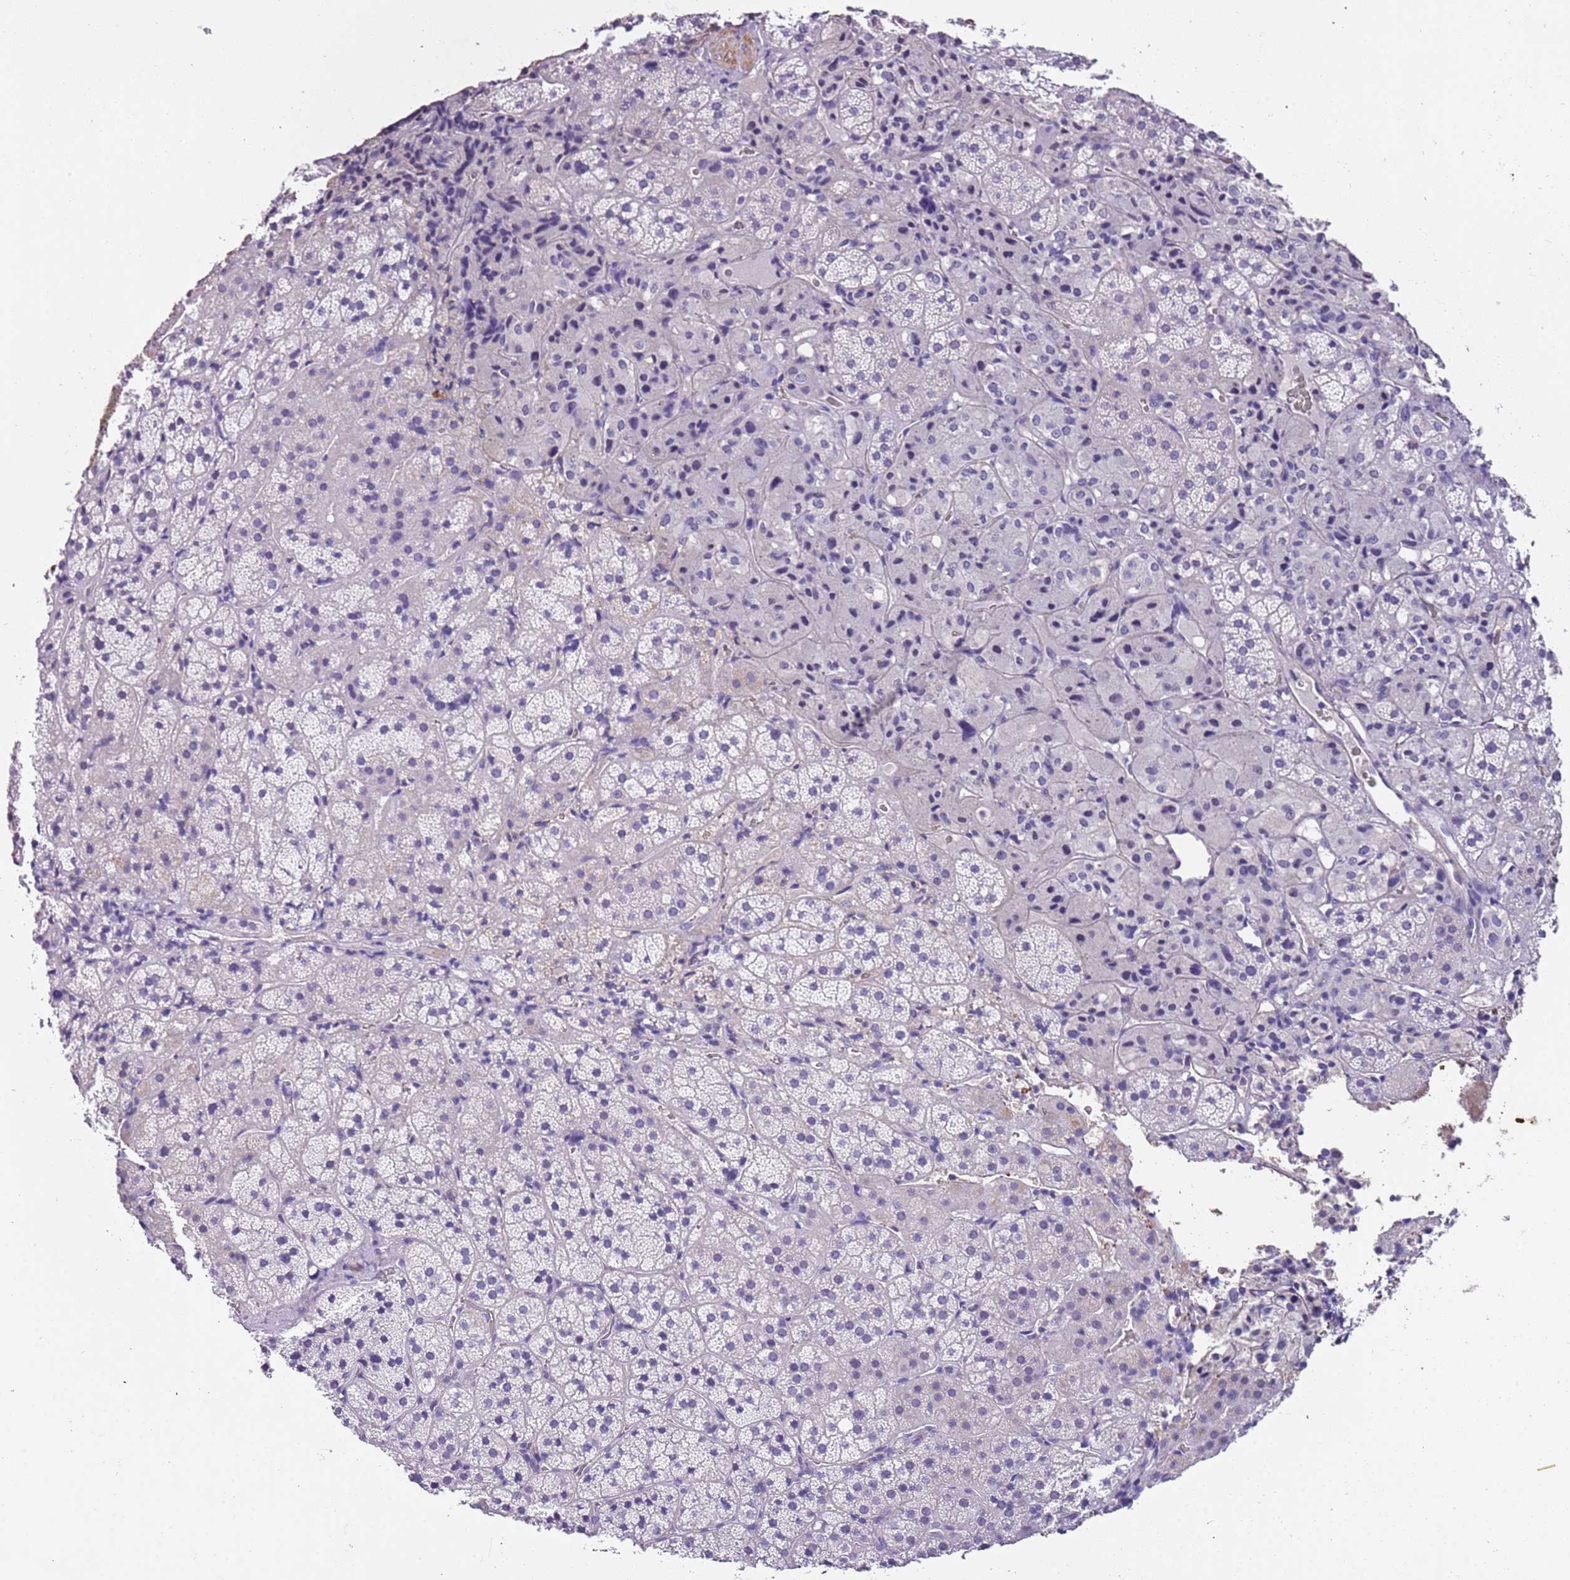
{"staining": {"intensity": "negative", "quantity": "none", "location": "none"}, "tissue": "adrenal gland", "cell_type": "Glandular cells", "image_type": "normal", "snomed": [{"axis": "morphology", "description": "Normal tissue, NOS"}, {"axis": "topography", "description": "Adrenal gland"}], "caption": "Image shows no protein positivity in glandular cells of unremarkable adrenal gland.", "gene": "PCGF2", "patient": {"sex": "female", "age": 44}}